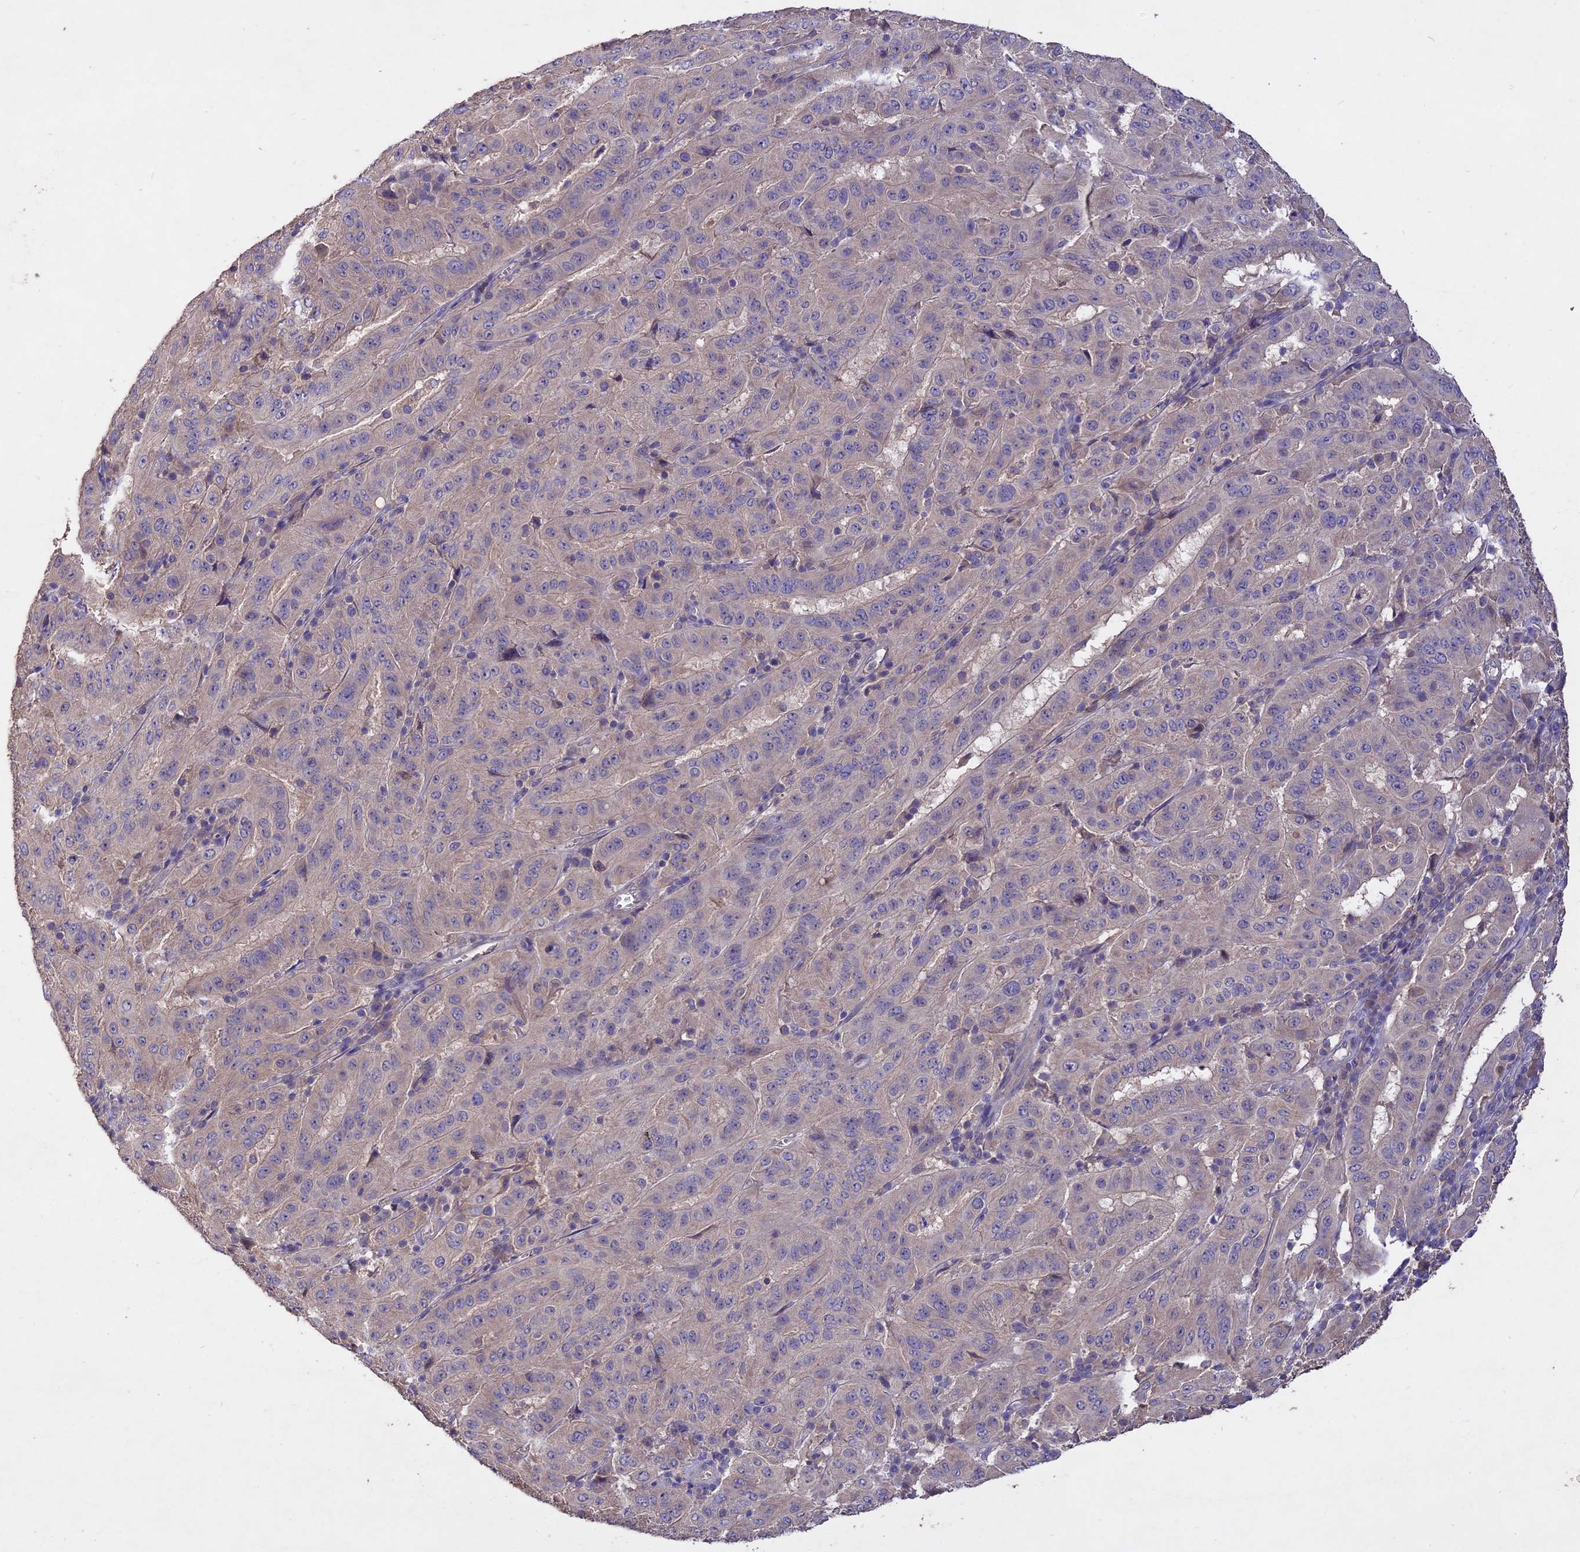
{"staining": {"intensity": "negative", "quantity": "none", "location": "none"}, "tissue": "pancreatic cancer", "cell_type": "Tumor cells", "image_type": "cancer", "snomed": [{"axis": "morphology", "description": "Adenocarcinoma, NOS"}, {"axis": "topography", "description": "Pancreas"}], "caption": "IHC of human pancreatic adenocarcinoma demonstrates no staining in tumor cells.", "gene": "SLC26A4", "patient": {"sex": "male", "age": 63}}